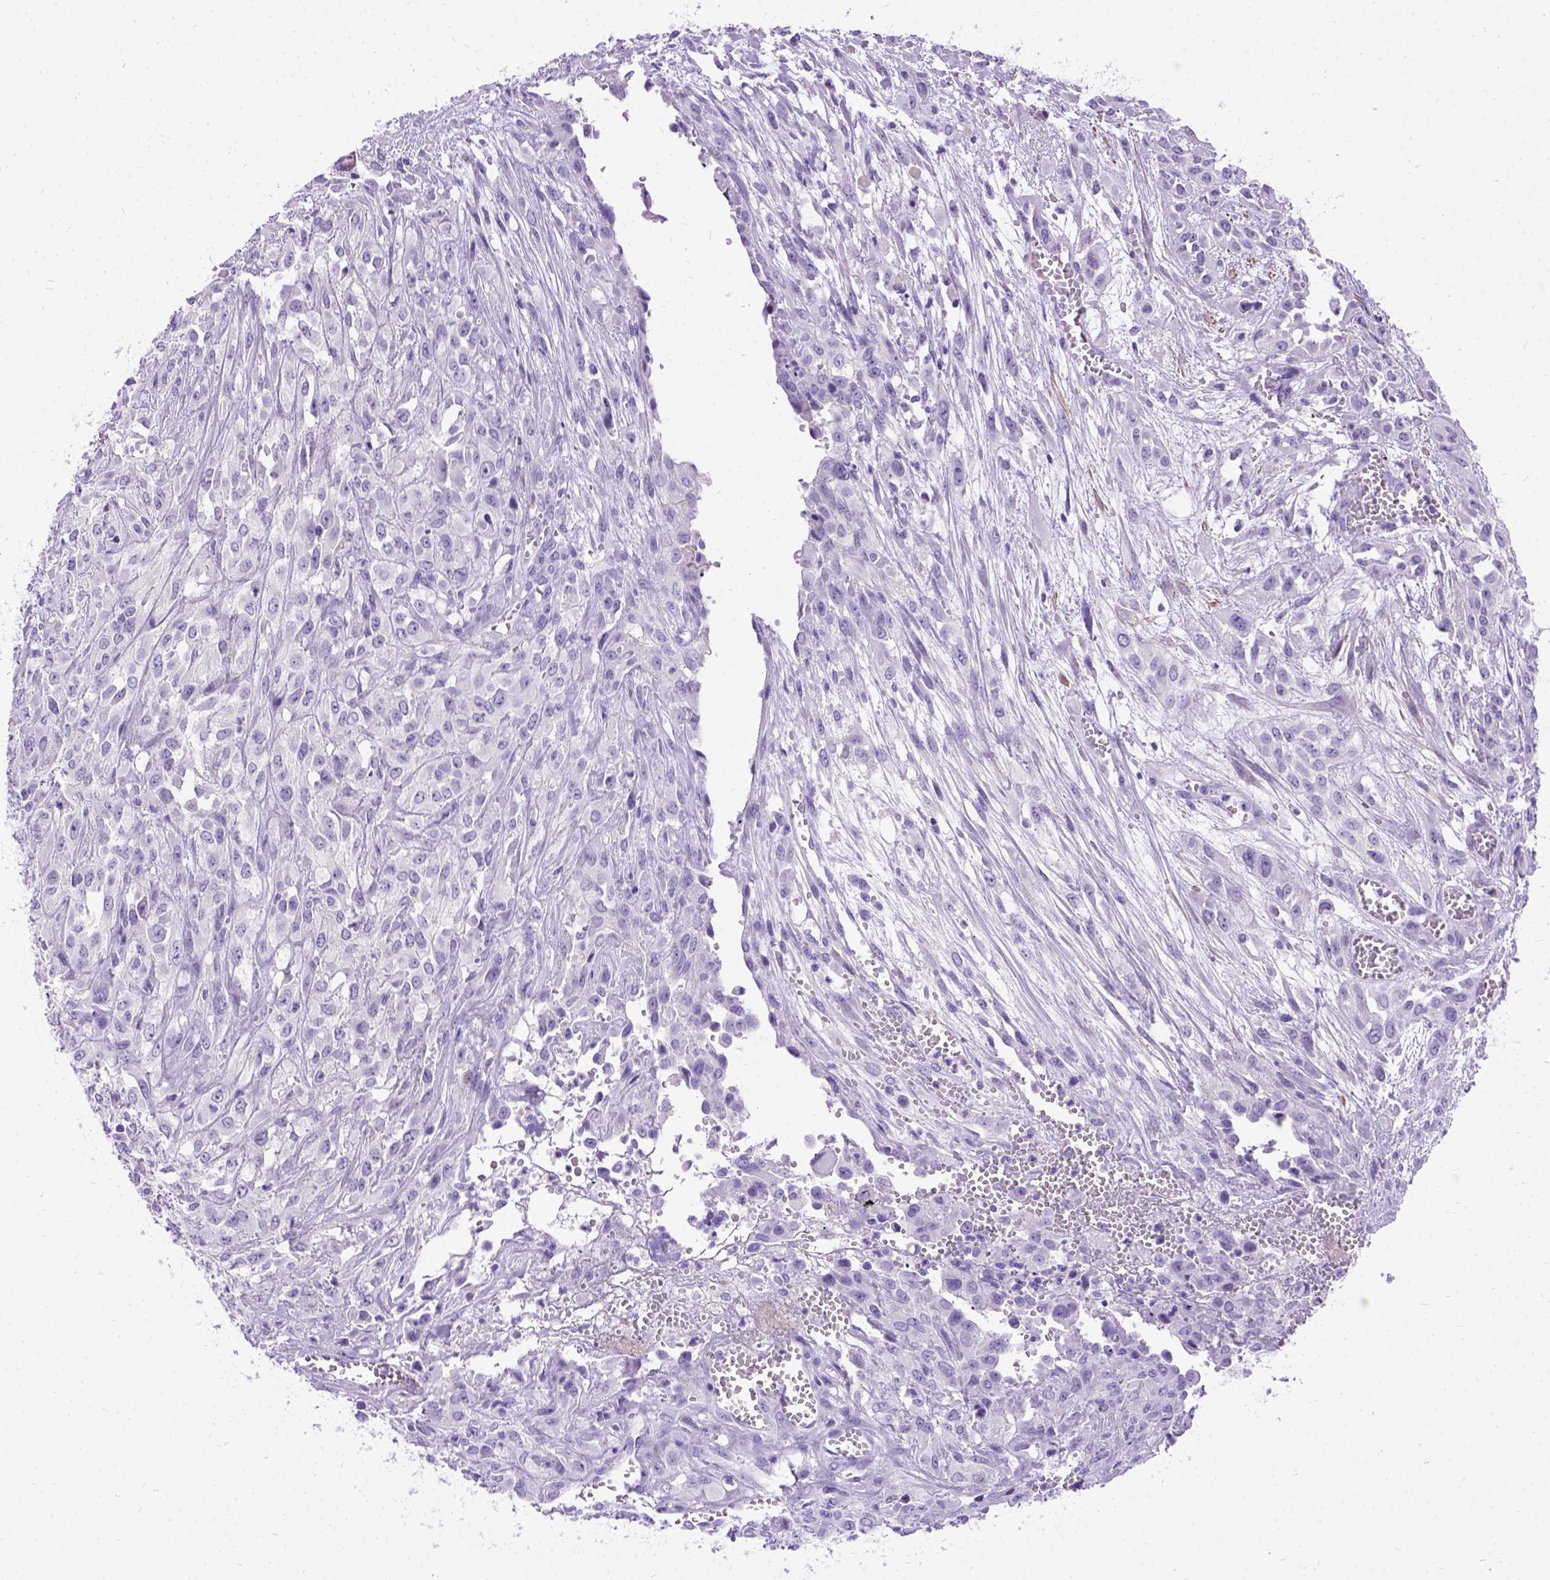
{"staining": {"intensity": "negative", "quantity": "none", "location": "none"}, "tissue": "urothelial cancer", "cell_type": "Tumor cells", "image_type": "cancer", "snomed": [{"axis": "morphology", "description": "Urothelial carcinoma, High grade"}, {"axis": "topography", "description": "Urinary bladder"}], "caption": "Urothelial cancer was stained to show a protein in brown. There is no significant staining in tumor cells.", "gene": "PRG2", "patient": {"sex": "male", "age": 67}}